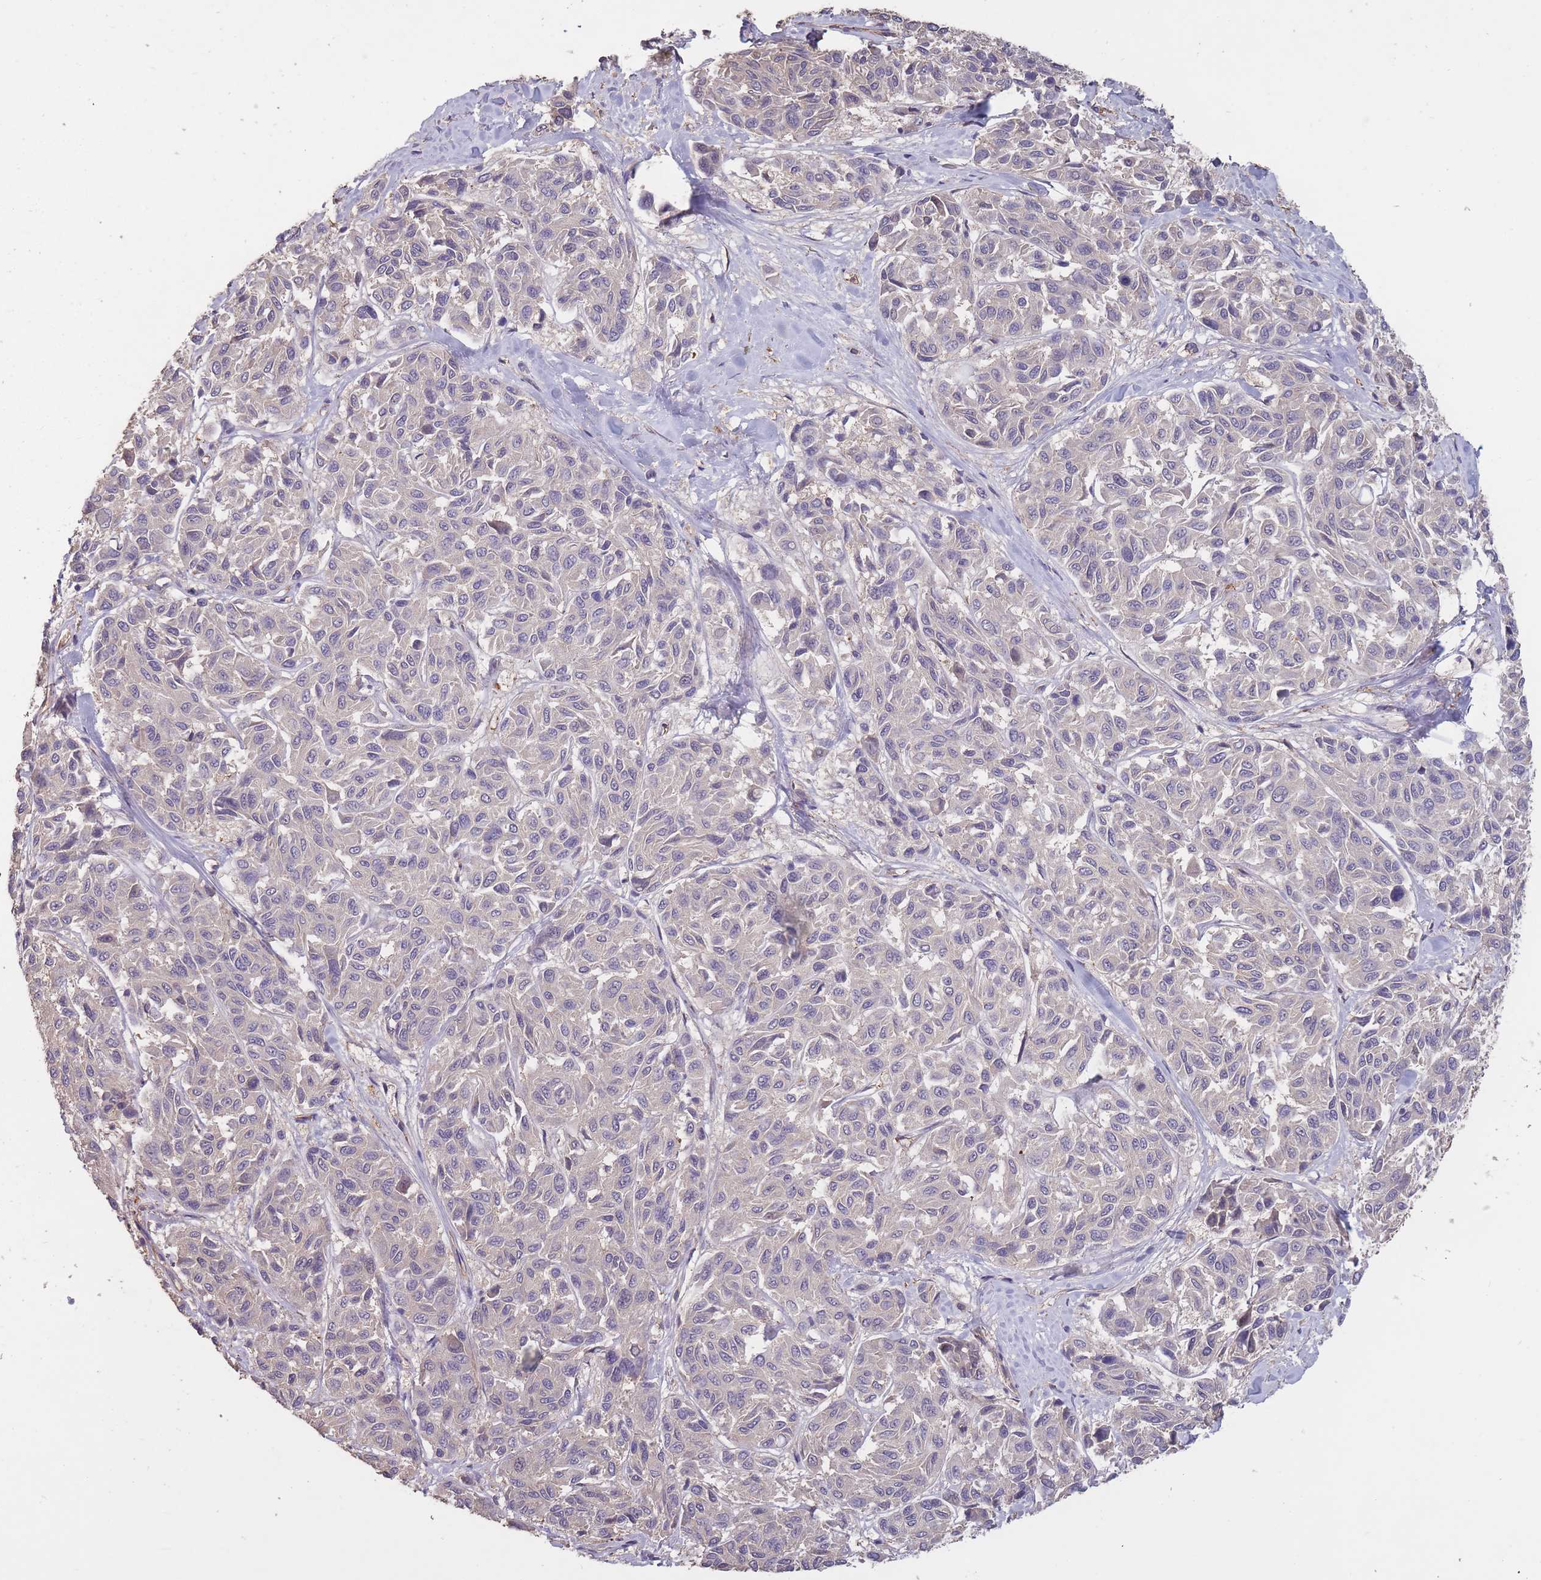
{"staining": {"intensity": "negative", "quantity": "none", "location": "none"}, "tissue": "melanoma", "cell_type": "Tumor cells", "image_type": "cancer", "snomed": [{"axis": "morphology", "description": "Malignant melanoma, NOS"}, {"axis": "topography", "description": "Skin"}], "caption": "Human malignant melanoma stained for a protein using immunohistochemistry reveals no expression in tumor cells.", "gene": "KIAA1755", "patient": {"sex": "female", "age": 66}}